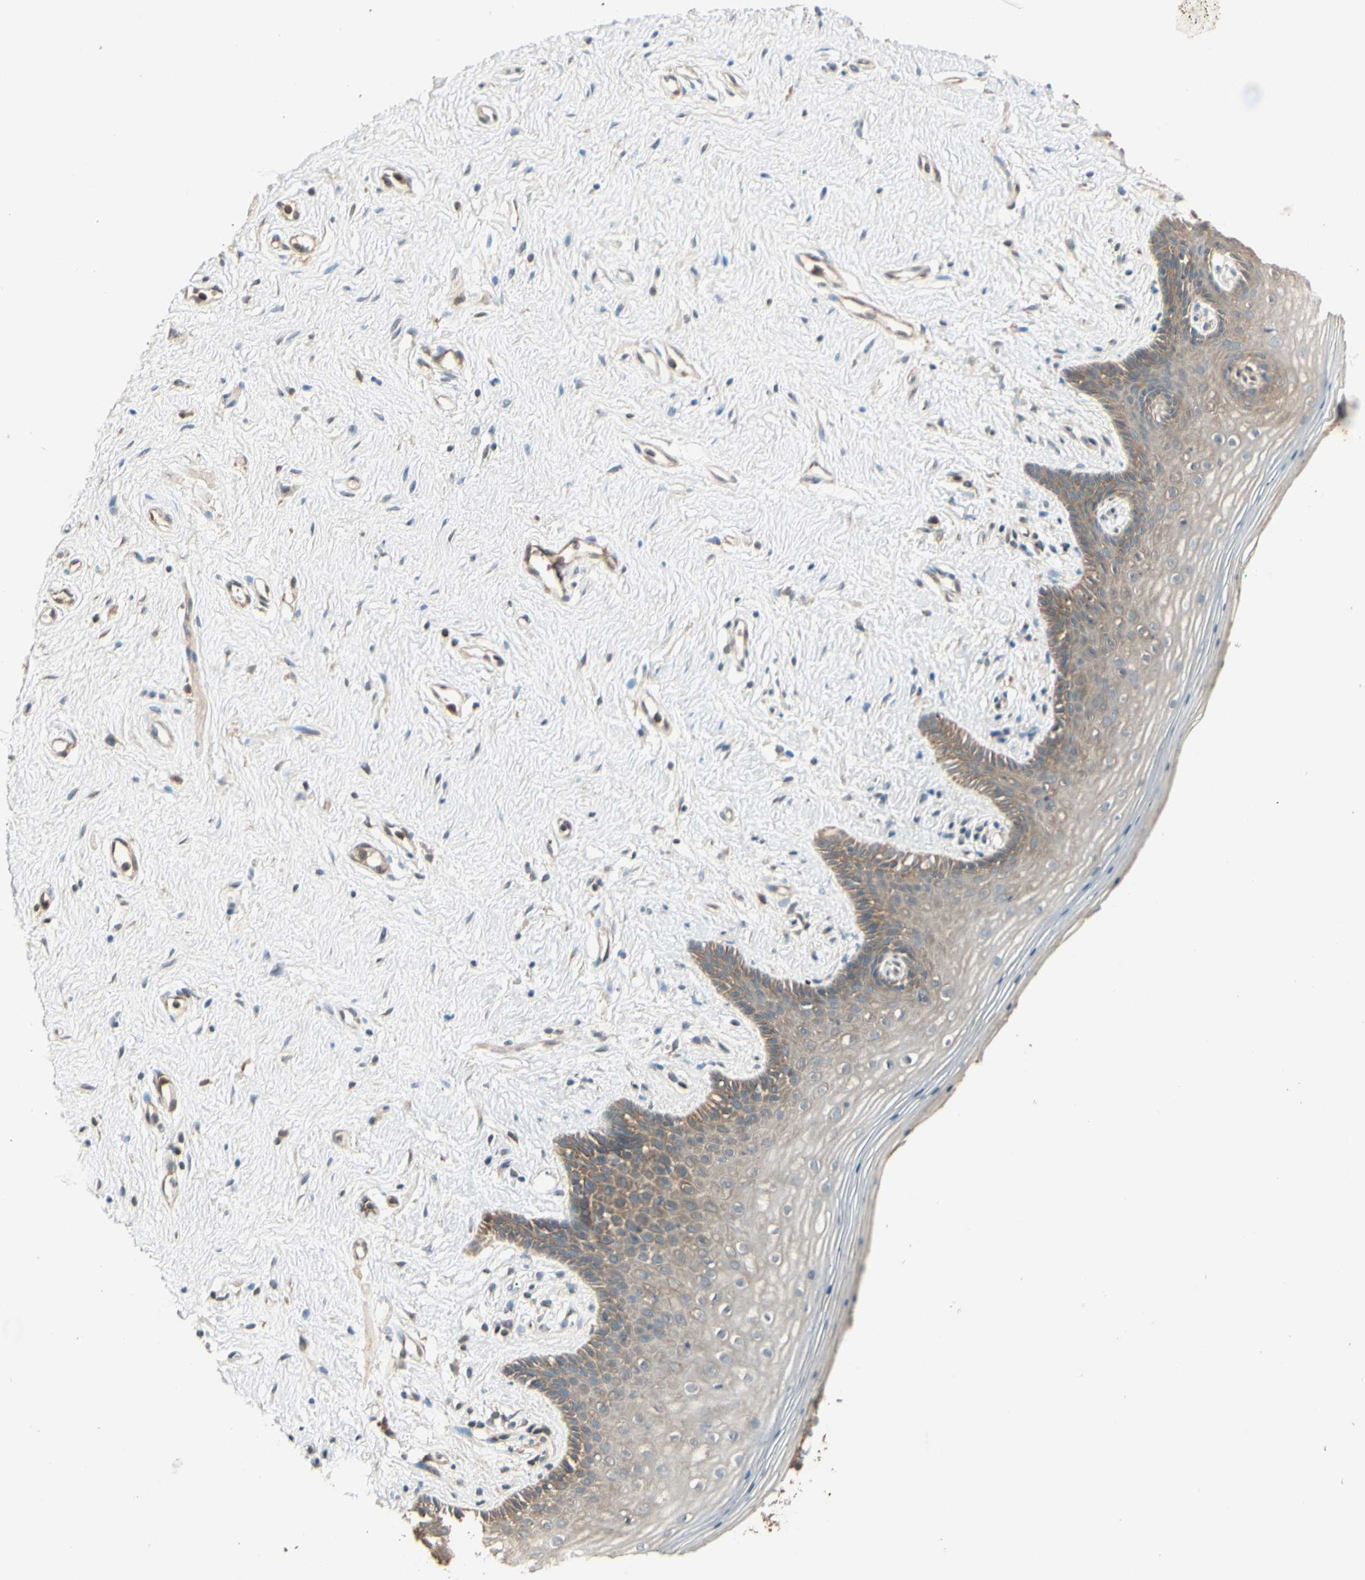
{"staining": {"intensity": "moderate", "quantity": ">75%", "location": "cytoplasmic/membranous"}, "tissue": "vagina", "cell_type": "Squamous epithelial cells", "image_type": "normal", "snomed": [{"axis": "morphology", "description": "Normal tissue, NOS"}, {"axis": "topography", "description": "Vagina"}], "caption": "Immunohistochemical staining of benign human vagina reveals >75% levels of moderate cytoplasmic/membranous protein expression in about >75% of squamous epithelial cells. (DAB IHC, brown staining for protein, blue staining for nuclei).", "gene": "CCT7", "patient": {"sex": "female", "age": 44}}